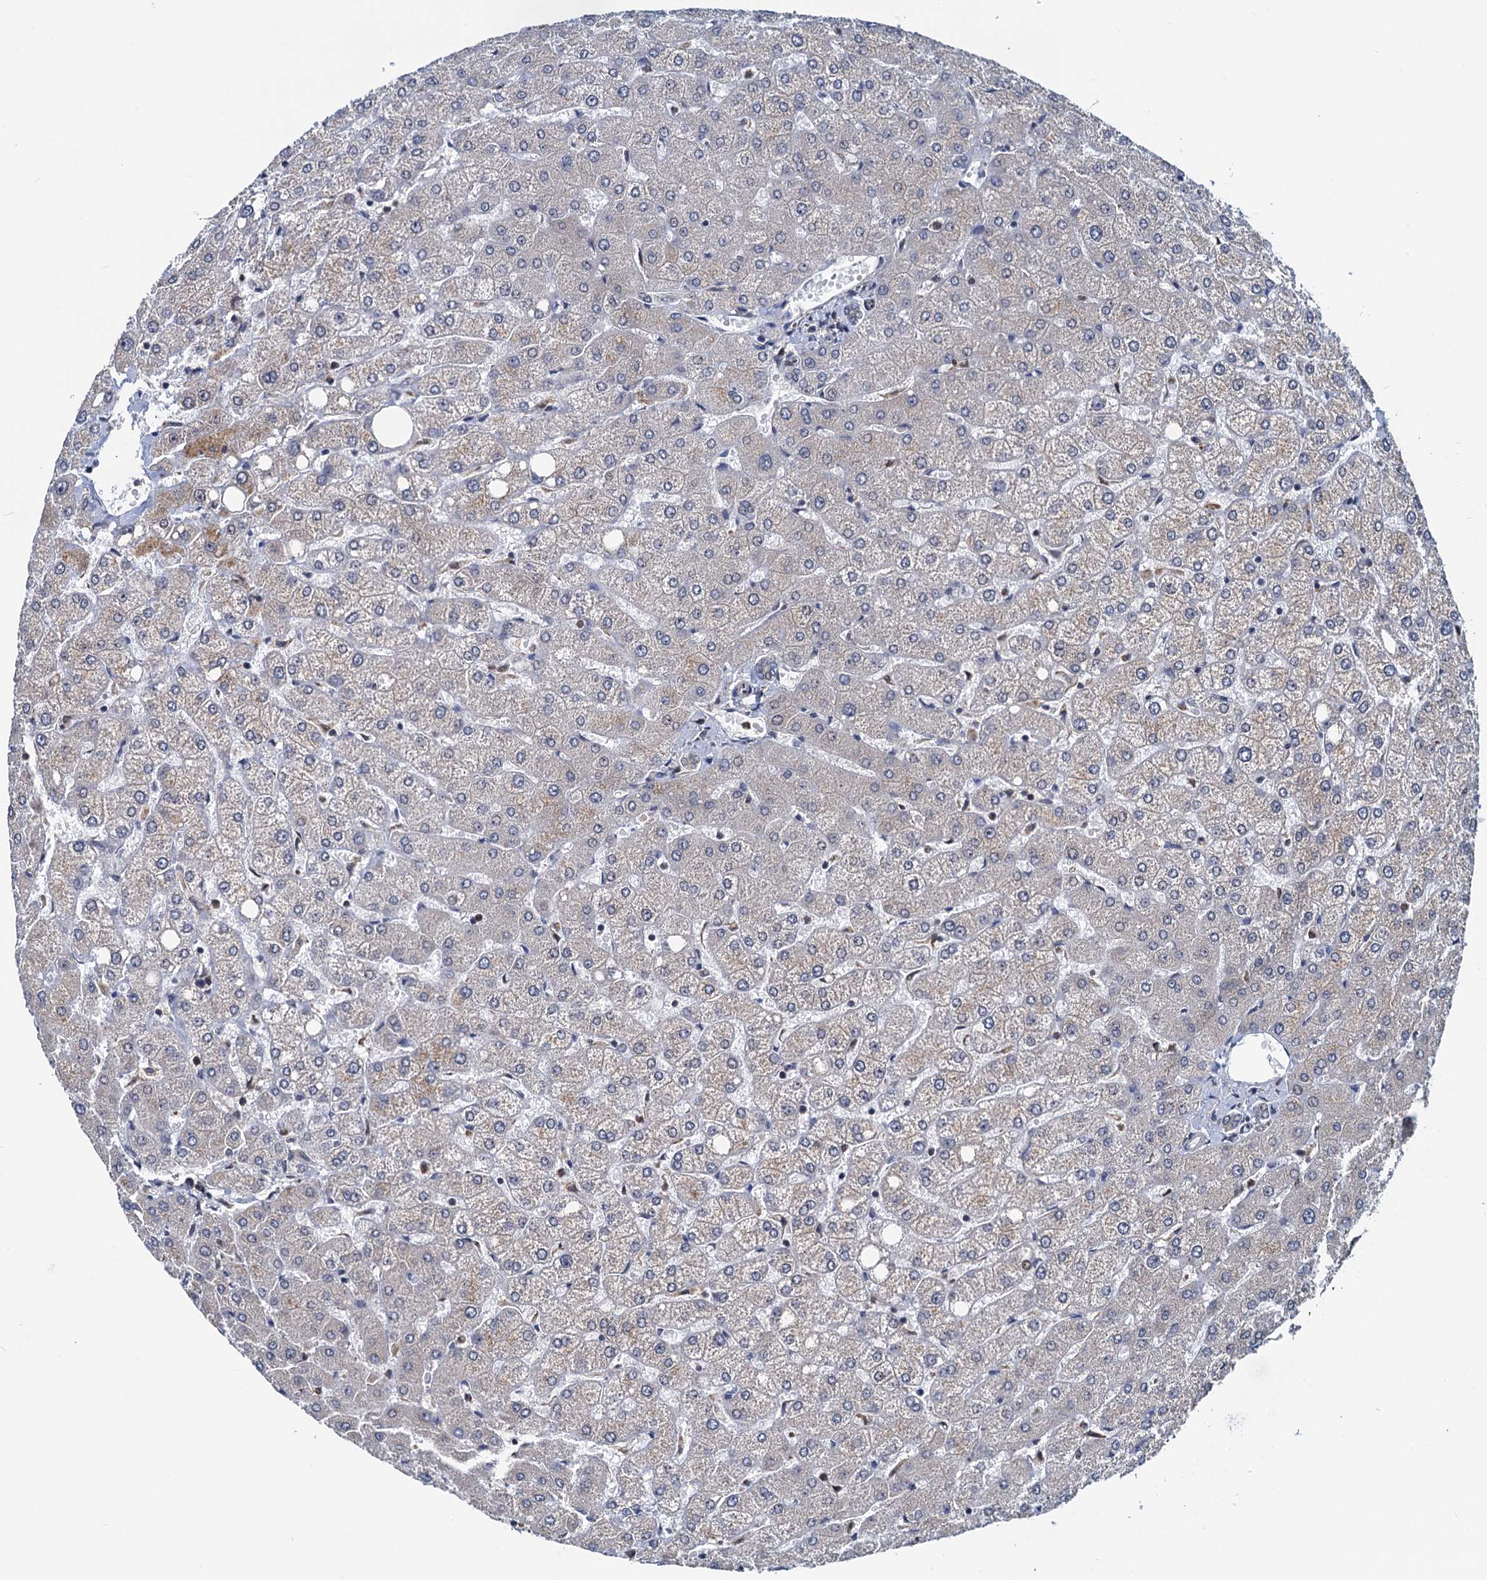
{"staining": {"intensity": "negative", "quantity": "none", "location": "none"}, "tissue": "liver", "cell_type": "Cholangiocytes", "image_type": "normal", "snomed": [{"axis": "morphology", "description": "Normal tissue, NOS"}, {"axis": "topography", "description": "Liver"}], "caption": "An IHC histopathology image of benign liver is shown. There is no staining in cholangiocytes of liver. The staining was performed using DAB to visualize the protein expression in brown, while the nuclei were stained in blue with hematoxylin (Magnification: 20x).", "gene": "RNF125", "patient": {"sex": "female", "age": 54}}